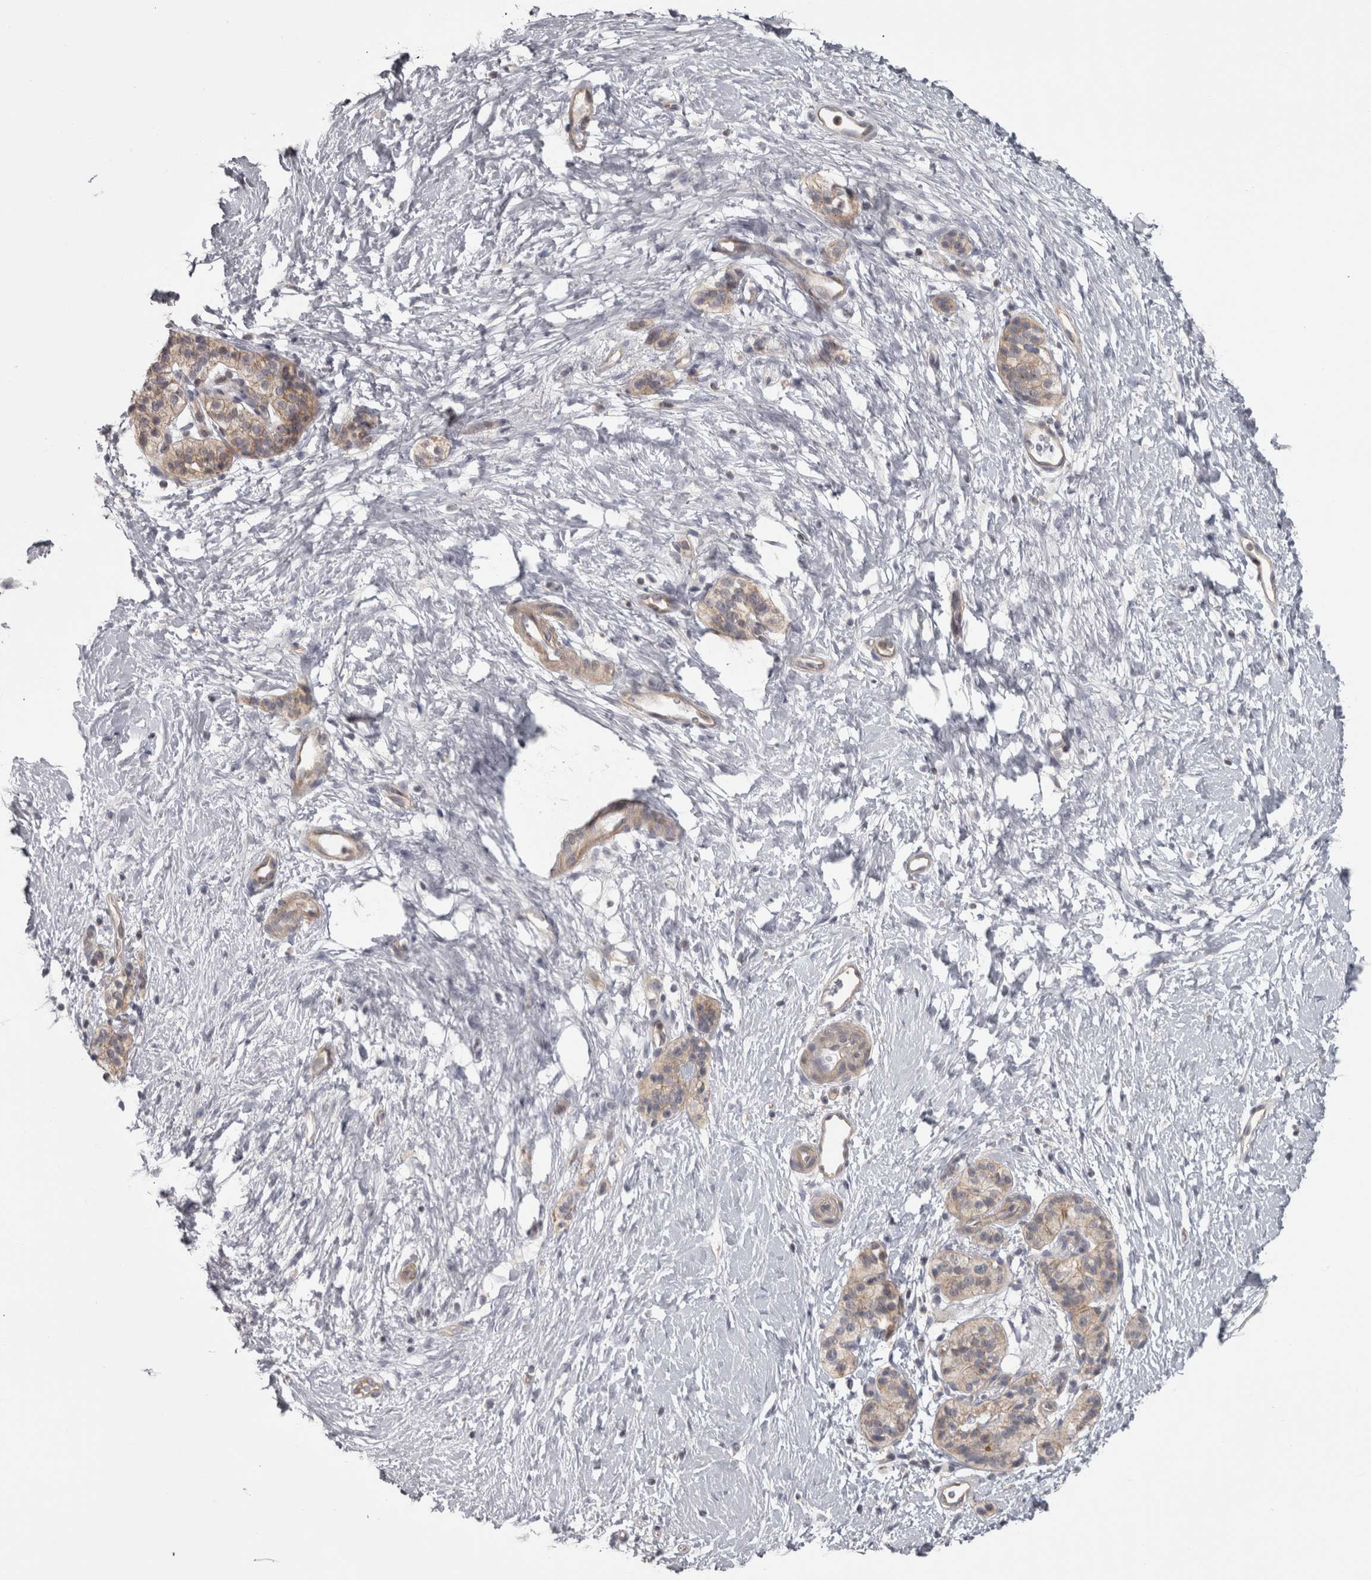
{"staining": {"intensity": "weak", "quantity": ">75%", "location": "cytoplasmic/membranous"}, "tissue": "pancreatic cancer", "cell_type": "Tumor cells", "image_type": "cancer", "snomed": [{"axis": "morphology", "description": "Adenocarcinoma, NOS"}, {"axis": "topography", "description": "Pancreas"}], "caption": "A micrograph of human pancreatic cancer stained for a protein exhibits weak cytoplasmic/membranous brown staining in tumor cells.", "gene": "PPP1R12B", "patient": {"sex": "male", "age": 50}}